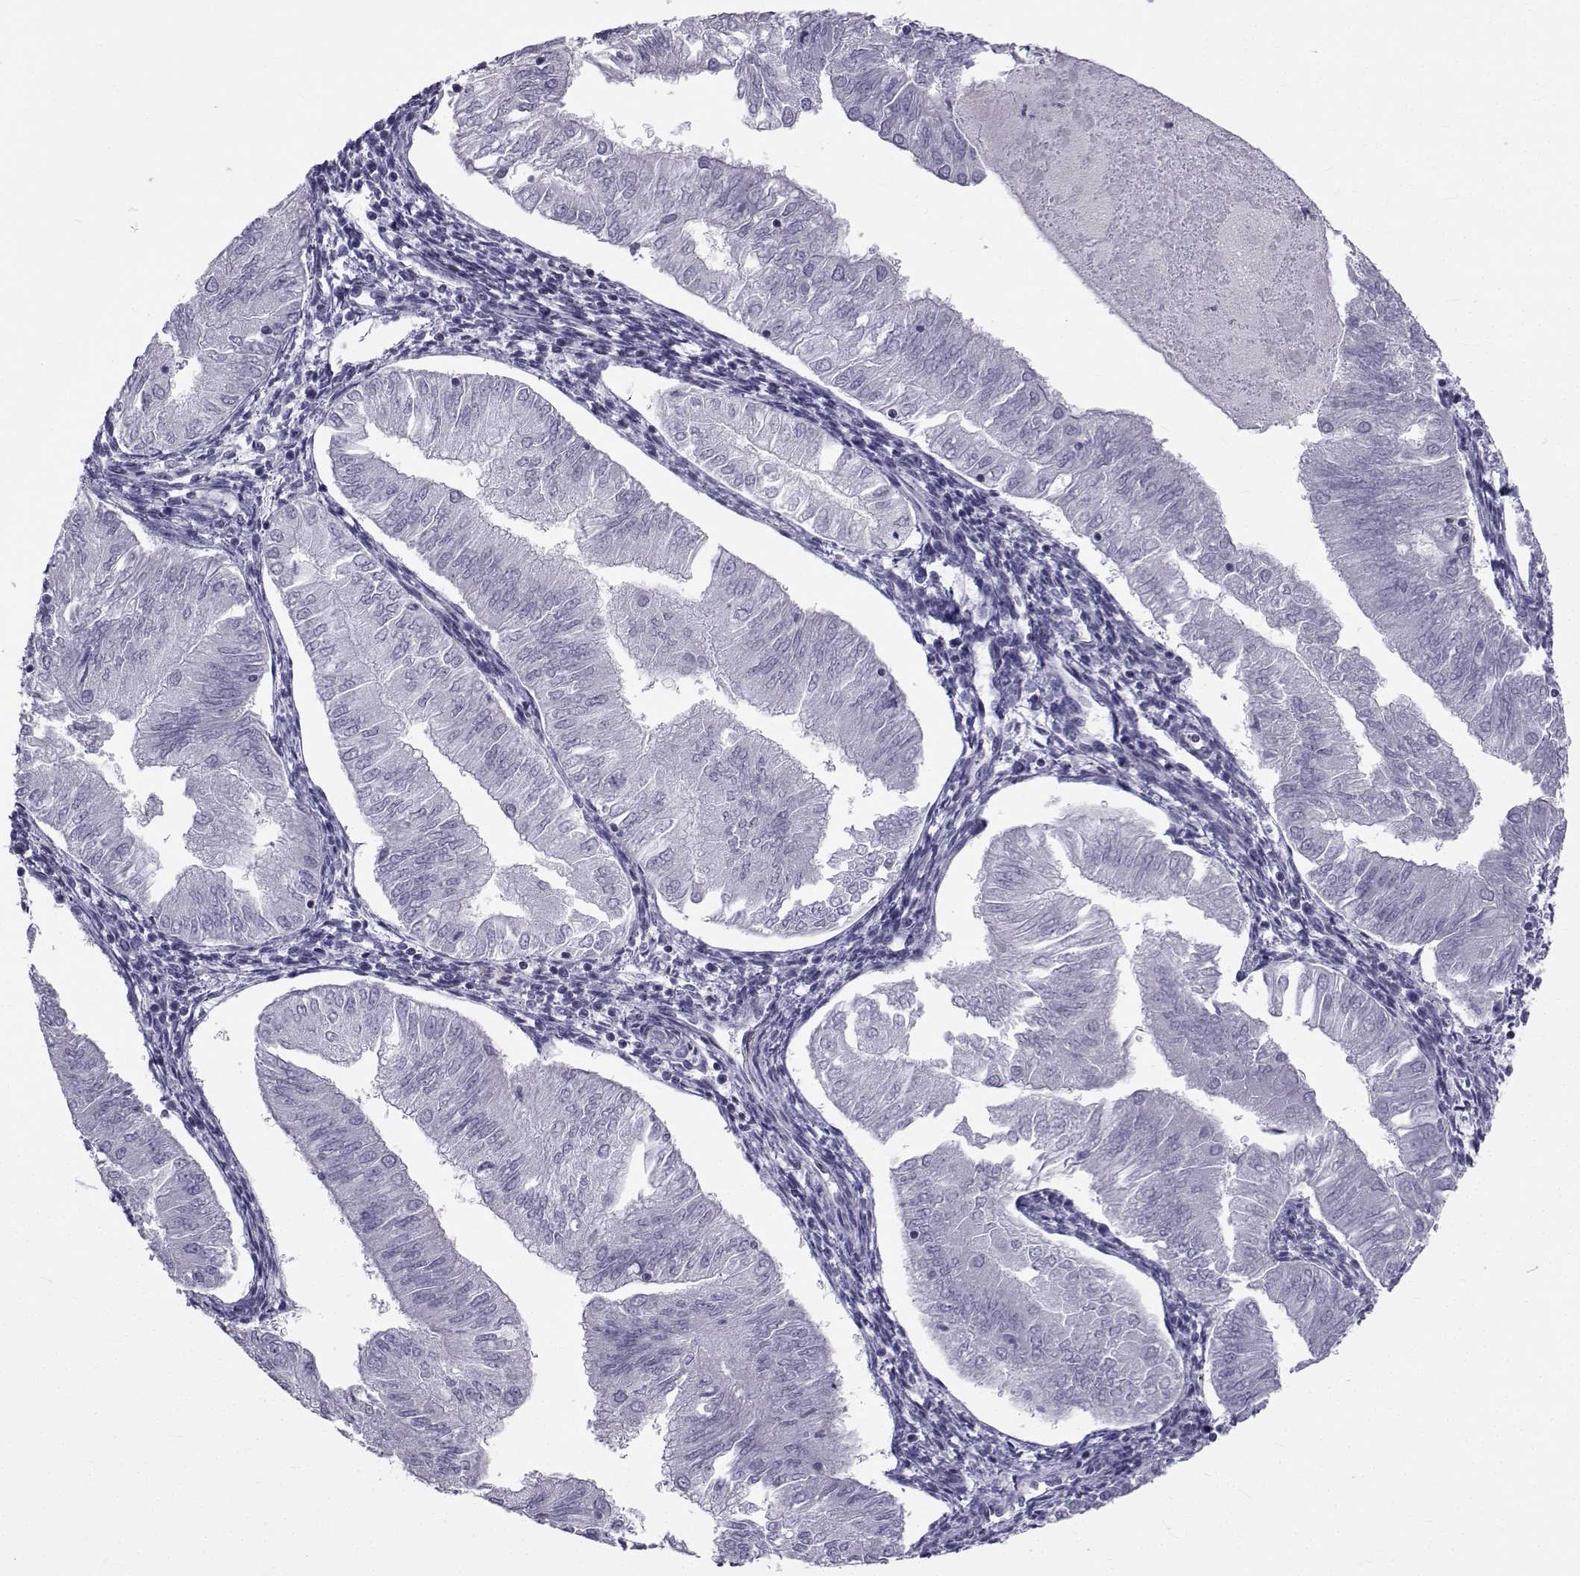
{"staining": {"intensity": "negative", "quantity": "none", "location": "none"}, "tissue": "endometrial cancer", "cell_type": "Tumor cells", "image_type": "cancer", "snomed": [{"axis": "morphology", "description": "Adenocarcinoma, NOS"}, {"axis": "topography", "description": "Endometrium"}], "caption": "Tumor cells show no significant protein positivity in endometrial cancer (adenocarcinoma).", "gene": "SPANXD", "patient": {"sex": "female", "age": 53}}